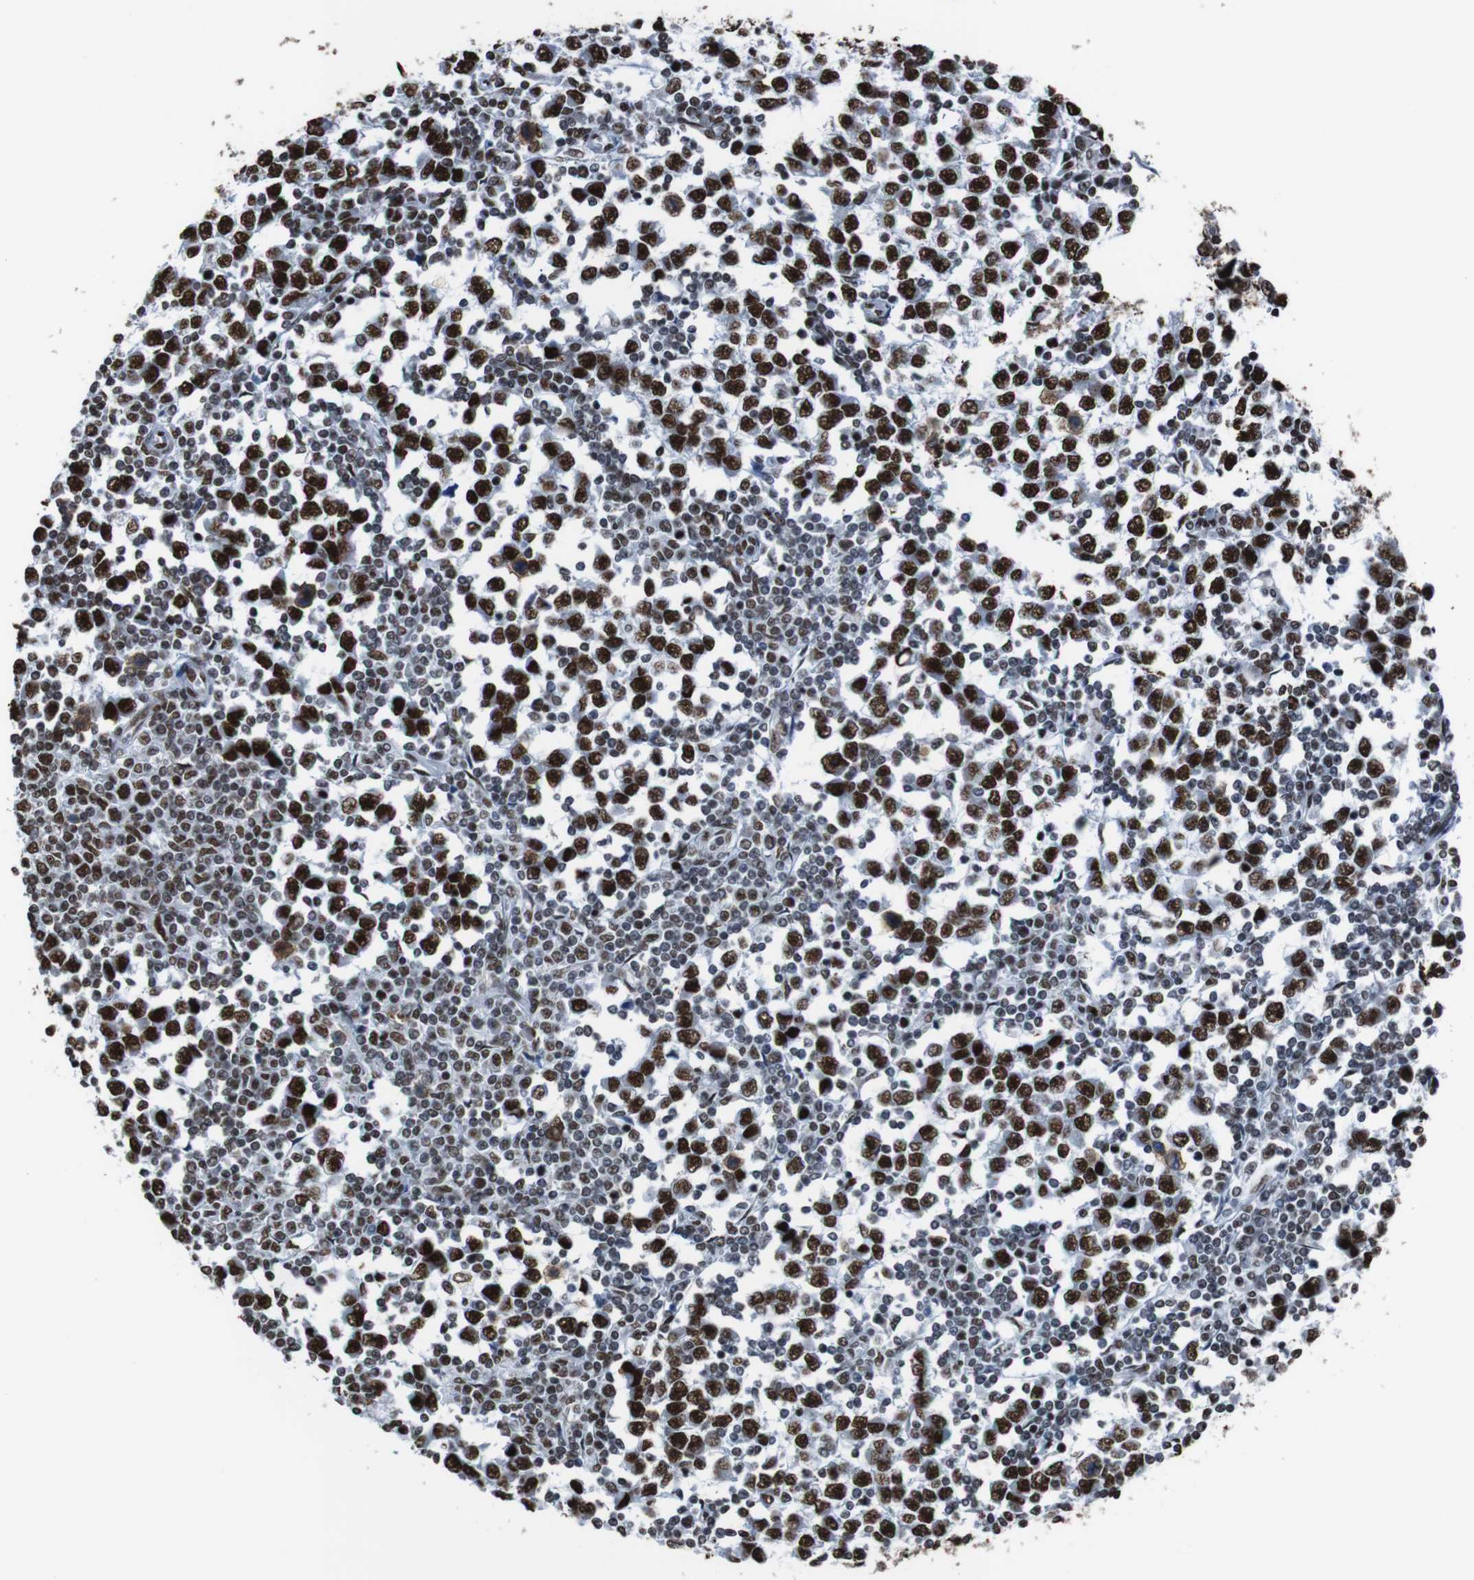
{"staining": {"intensity": "strong", "quantity": ">75%", "location": "nuclear"}, "tissue": "testis cancer", "cell_type": "Tumor cells", "image_type": "cancer", "snomed": [{"axis": "morphology", "description": "Seminoma, NOS"}, {"axis": "topography", "description": "Testis"}], "caption": "Strong nuclear expression is present in about >75% of tumor cells in testis cancer (seminoma).", "gene": "ROMO1", "patient": {"sex": "male", "age": 65}}